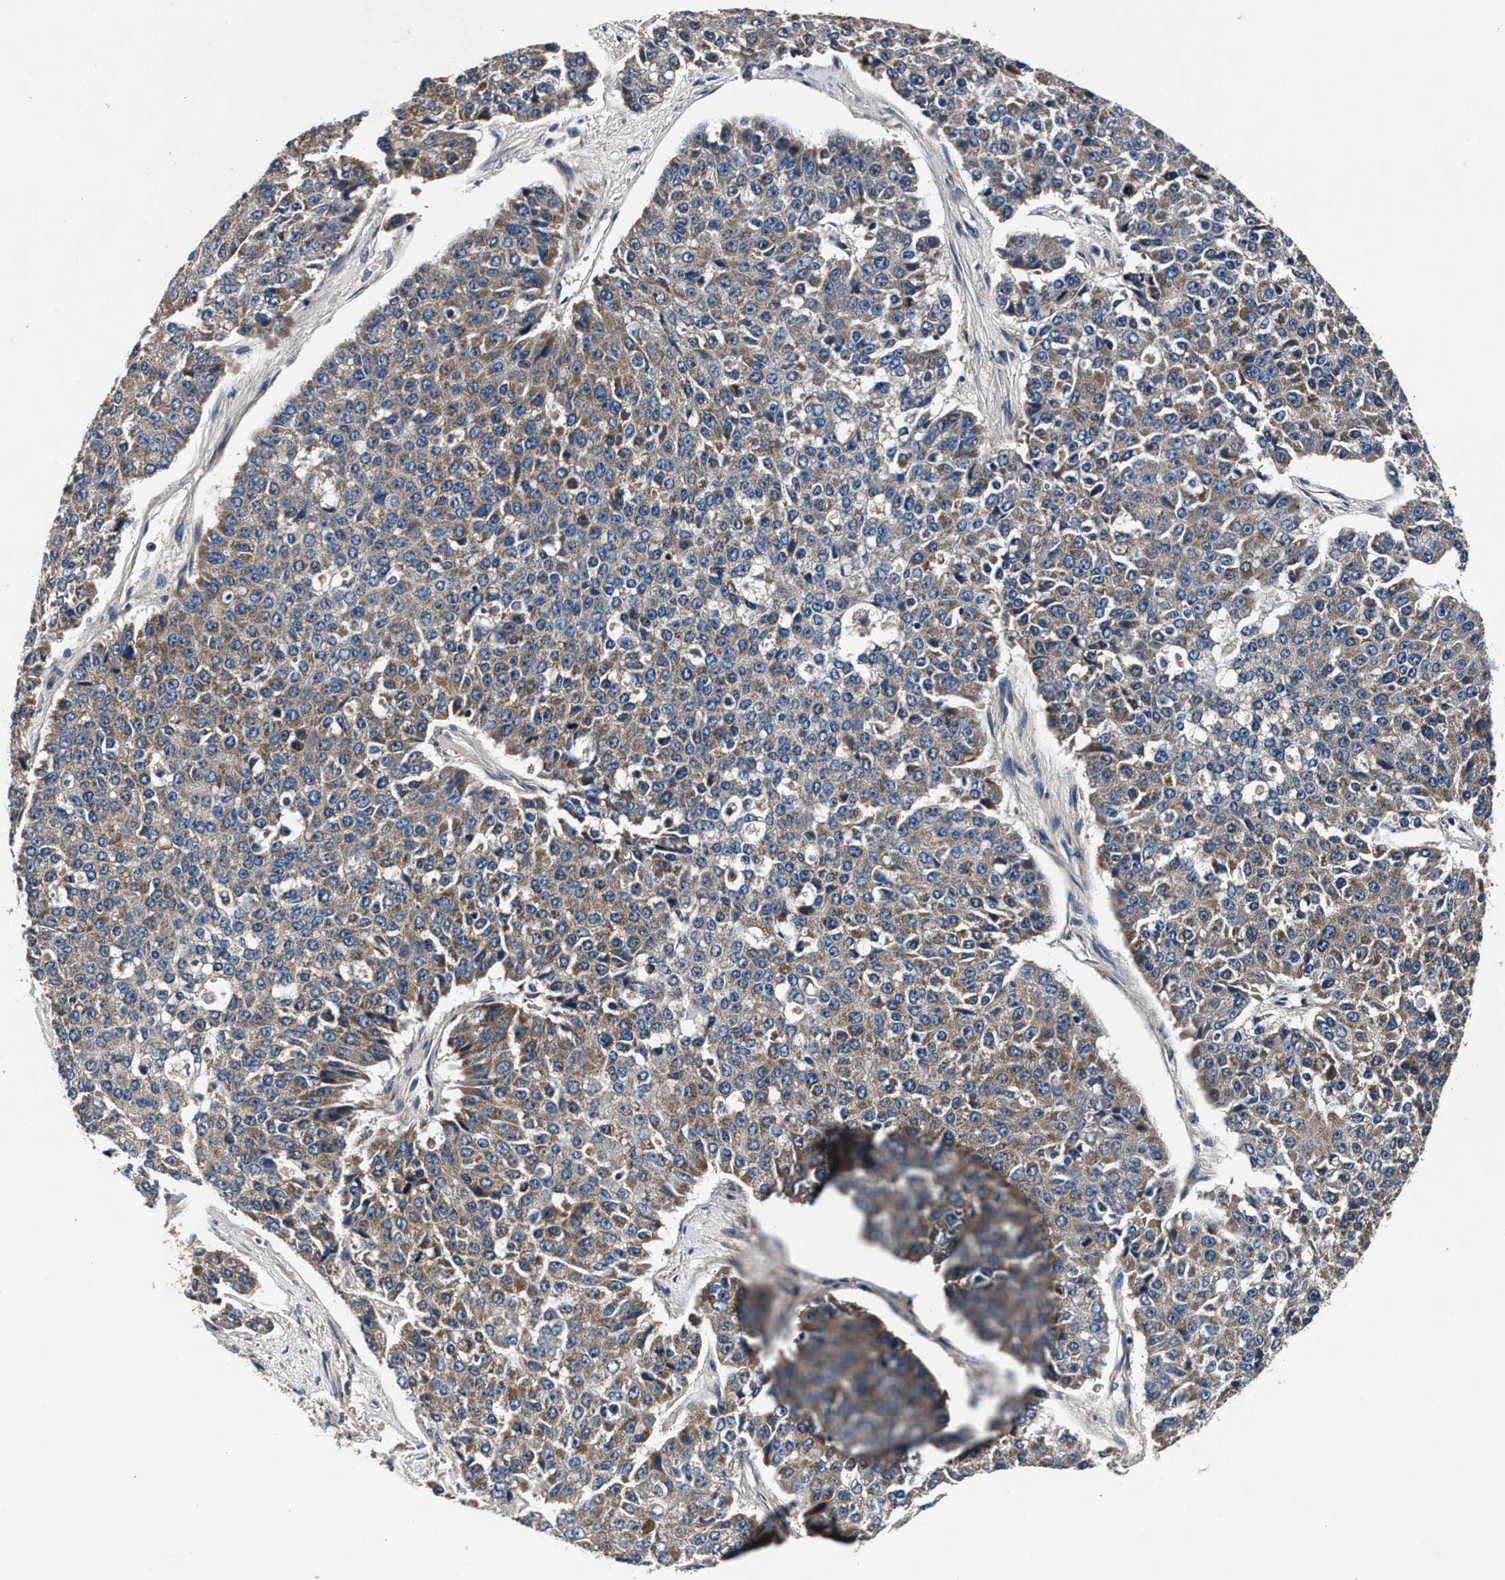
{"staining": {"intensity": "moderate", "quantity": "25%-75%", "location": "cytoplasmic/membranous"}, "tissue": "pancreatic cancer", "cell_type": "Tumor cells", "image_type": "cancer", "snomed": [{"axis": "morphology", "description": "Adenocarcinoma, NOS"}, {"axis": "topography", "description": "Pancreas"}], "caption": "Human pancreatic cancer (adenocarcinoma) stained with a brown dye exhibits moderate cytoplasmic/membranous positive positivity in approximately 25%-75% of tumor cells.", "gene": "IMMT", "patient": {"sex": "male", "age": 50}}